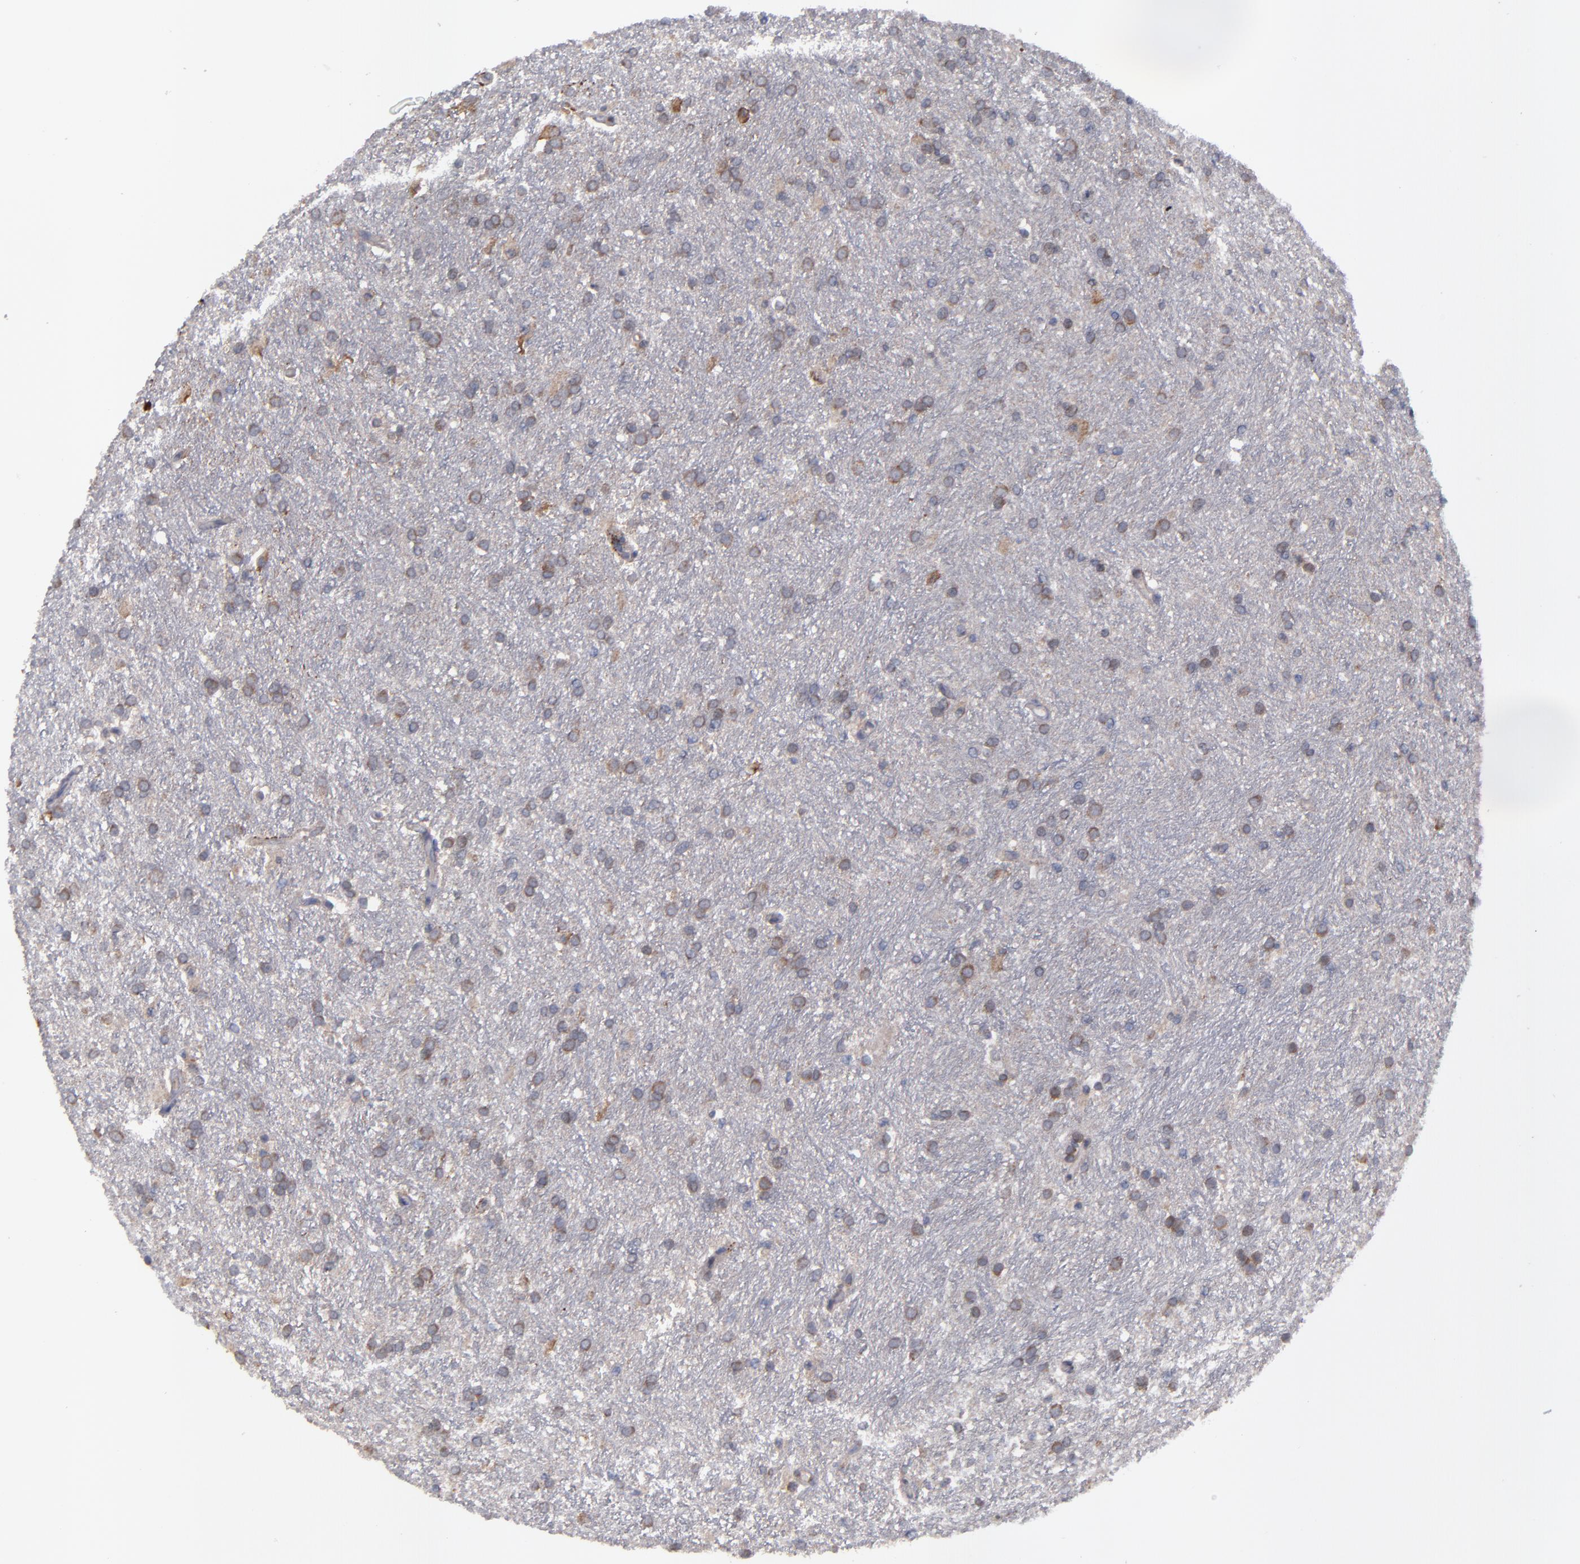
{"staining": {"intensity": "moderate", "quantity": "25%-75%", "location": "cytoplasmic/membranous"}, "tissue": "glioma", "cell_type": "Tumor cells", "image_type": "cancer", "snomed": [{"axis": "morphology", "description": "Glioma, malignant, High grade"}, {"axis": "topography", "description": "Brain"}], "caption": "Malignant glioma (high-grade) tissue shows moderate cytoplasmic/membranous positivity in approximately 25%-75% of tumor cells, visualized by immunohistochemistry.", "gene": "SND1", "patient": {"sex": "female", "age": 50}}